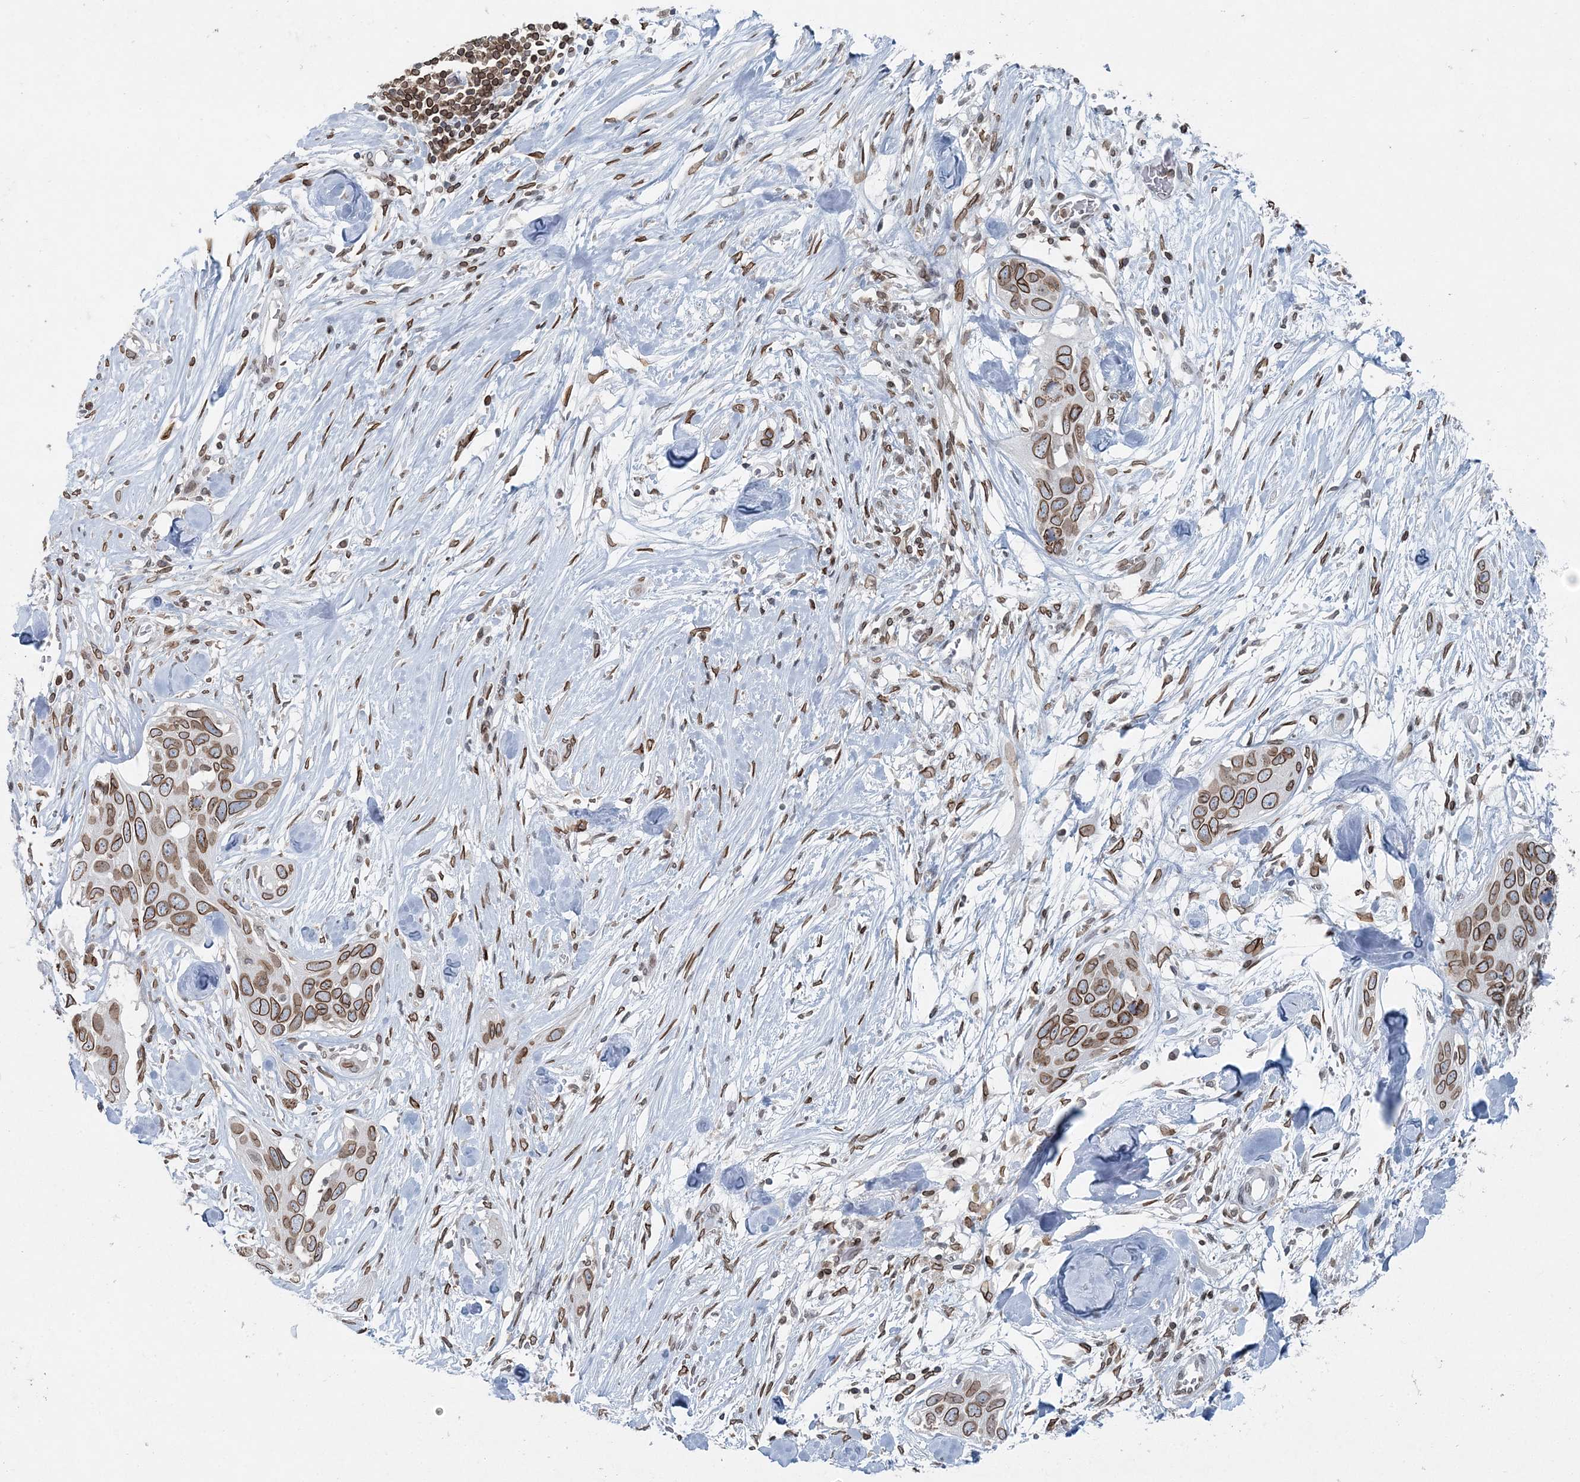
{"staining": {"intensity": "moderate", "quantity": ">75%", "location": "cytoplasmic/membranous,nuclear"}, "tissue": "pancreatic cancer", "cell_type": "Tumor cells", "image_type": "cancer", "snomed": [{"axis": "morphology", "description": "Adenocarcinoma, NOS"}, {"axis": "topography", "description": "Pancreas"}], "caption": "IHC staining of adenocarcinoma (pancreatic), which displays medium levels of moderate cytoplasmic/membranous and nuclear positivity in approximately >75% of tumor cells indicating moderate cytoplasmic/membranous and nuclear protein staining. The staining was performed using DAB (3,3'-diaminobenzidine) (brown) for protein detection and nuclei were counterstained in hematoxylin (blue).", "gene": "GJD4", "patient": {"sex": "female", "age": 60}}